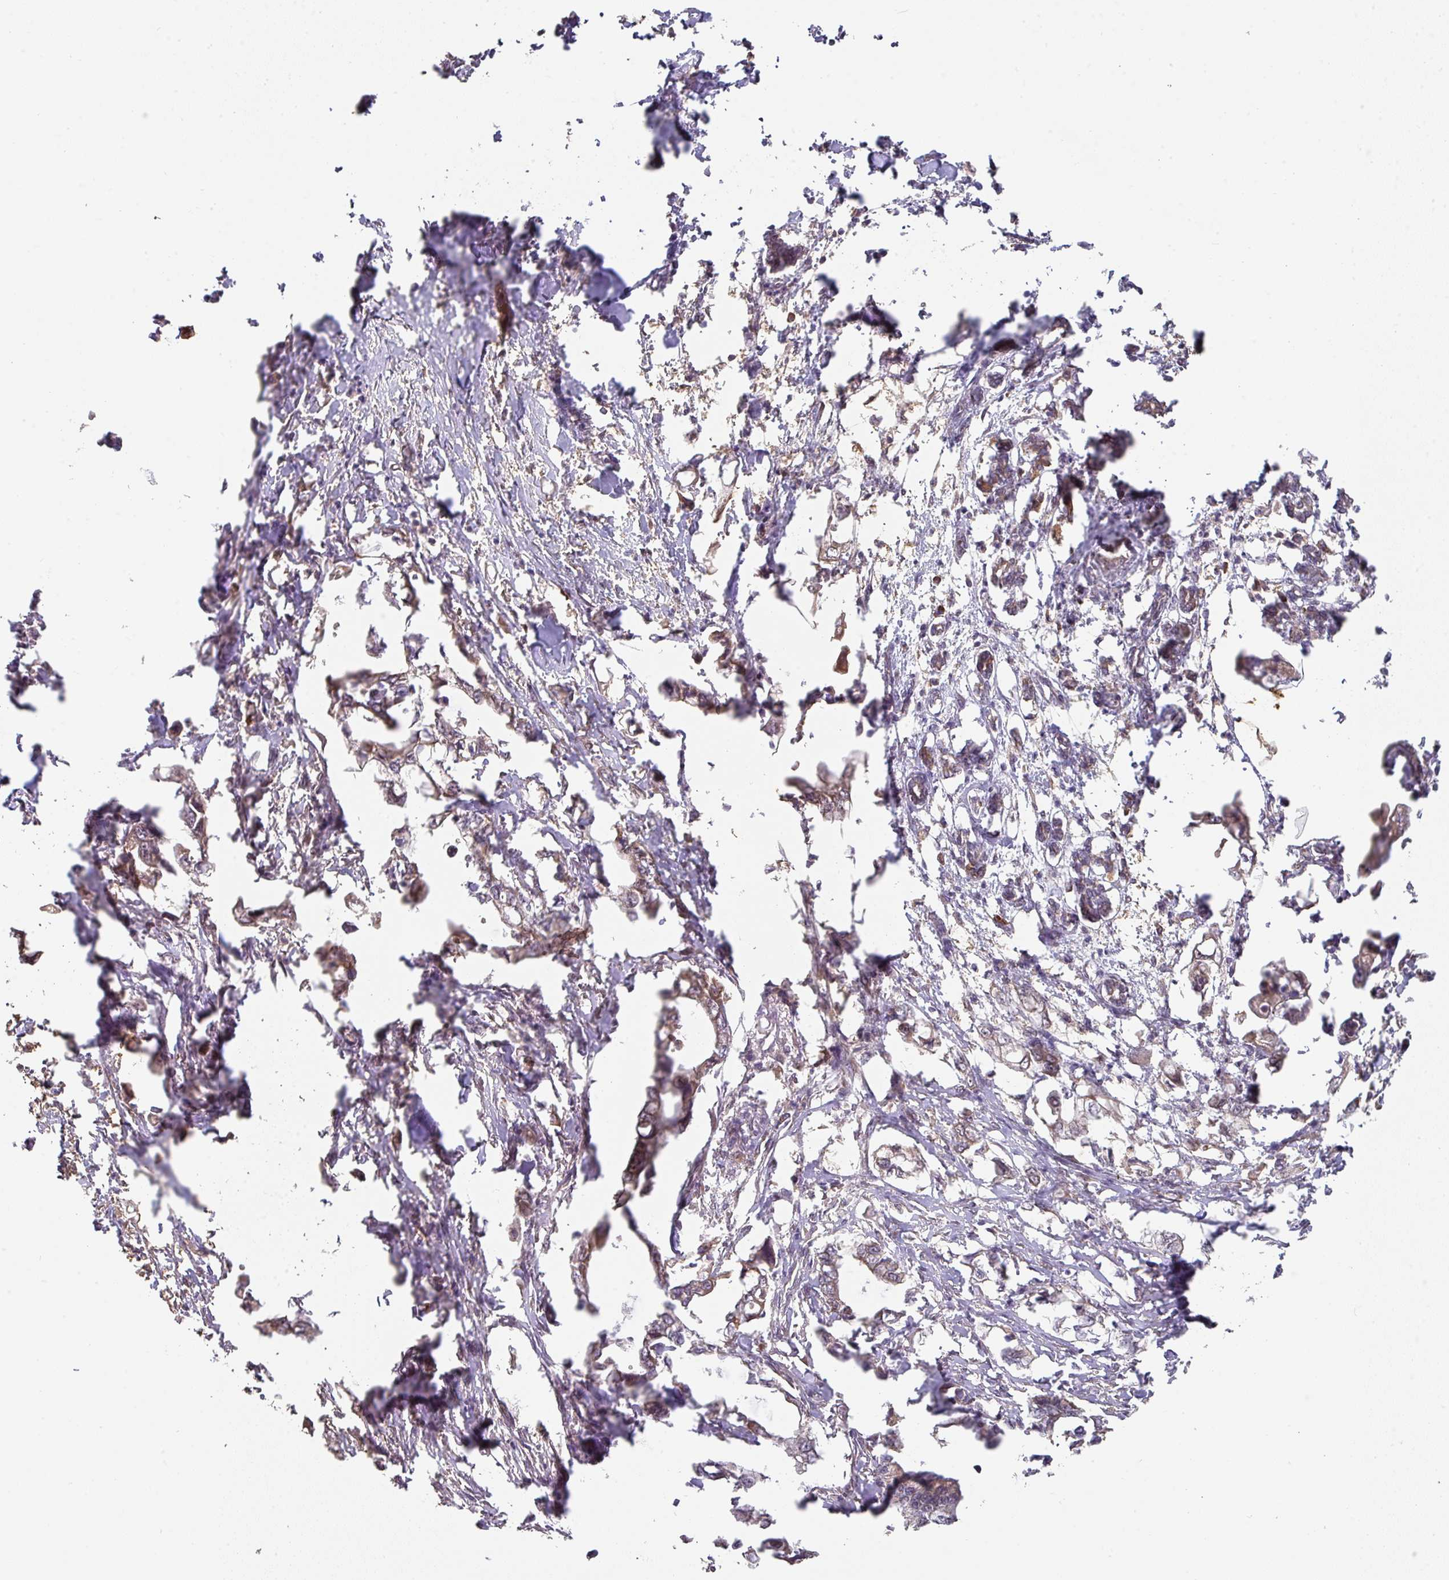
{"staining": {"intensity": "weak", "quantity": "25%-75%", "location": "cytoplasmic/membranous"}, "tissue": "pancreatic cancer", "cell_type": "Tumor cells", "image_type": "cancer", "snomed": [{"axis": "morphology", "description": "Adenocarcinoma, NOS"}, {"axis": "topography", "description": "Pancreas"}], "caption": "Protein staining of pancreatic adenocarcinoma tissue displays weak cytoplasmic/membranous expression in approximately 25%-75% of tumor cells.", "gene": "ACVR2B", "patient": {"sex": "male", "age": 61}}